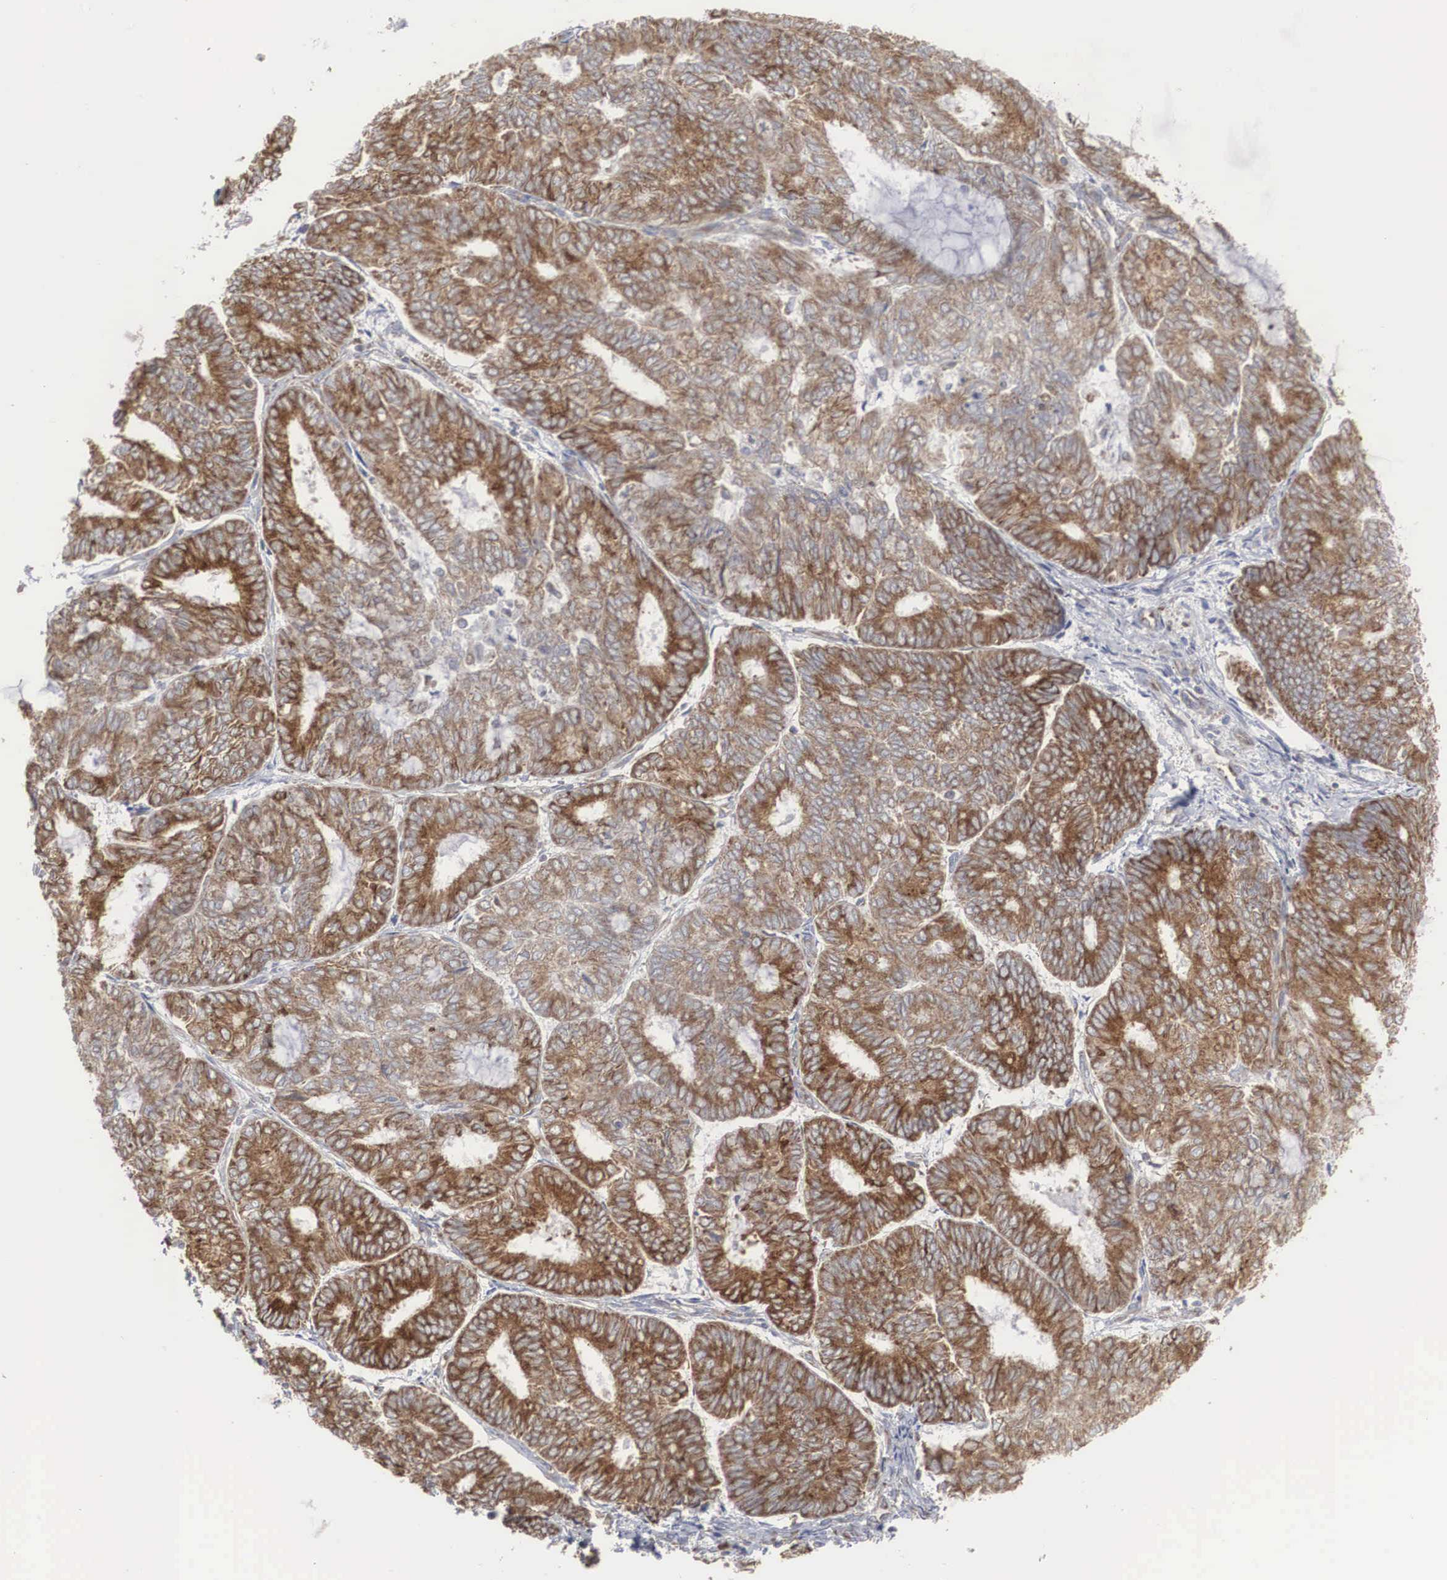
{"staining": {"intensity": "strong", "quantity": ">75%", "location": "cytoplasmic/membranous"}, "tissue": "endometrial cancer", "cell_type": "Tumor cells", "image_type": "cancer", "snomed": [{"axis": "morphology", "description": "Adenocarcinoma, NOS"}, {"axis": "topography", "description": "Endometrium"}], "caption": "Immunohistochemical staining of human endometrial cancer demonstrates high levels of strong cytoplasmic/membranous protein staining in approximately >75% of tumor cells.", "gene": "MIA2", "patient": {"sex": "female", "age": 59}}